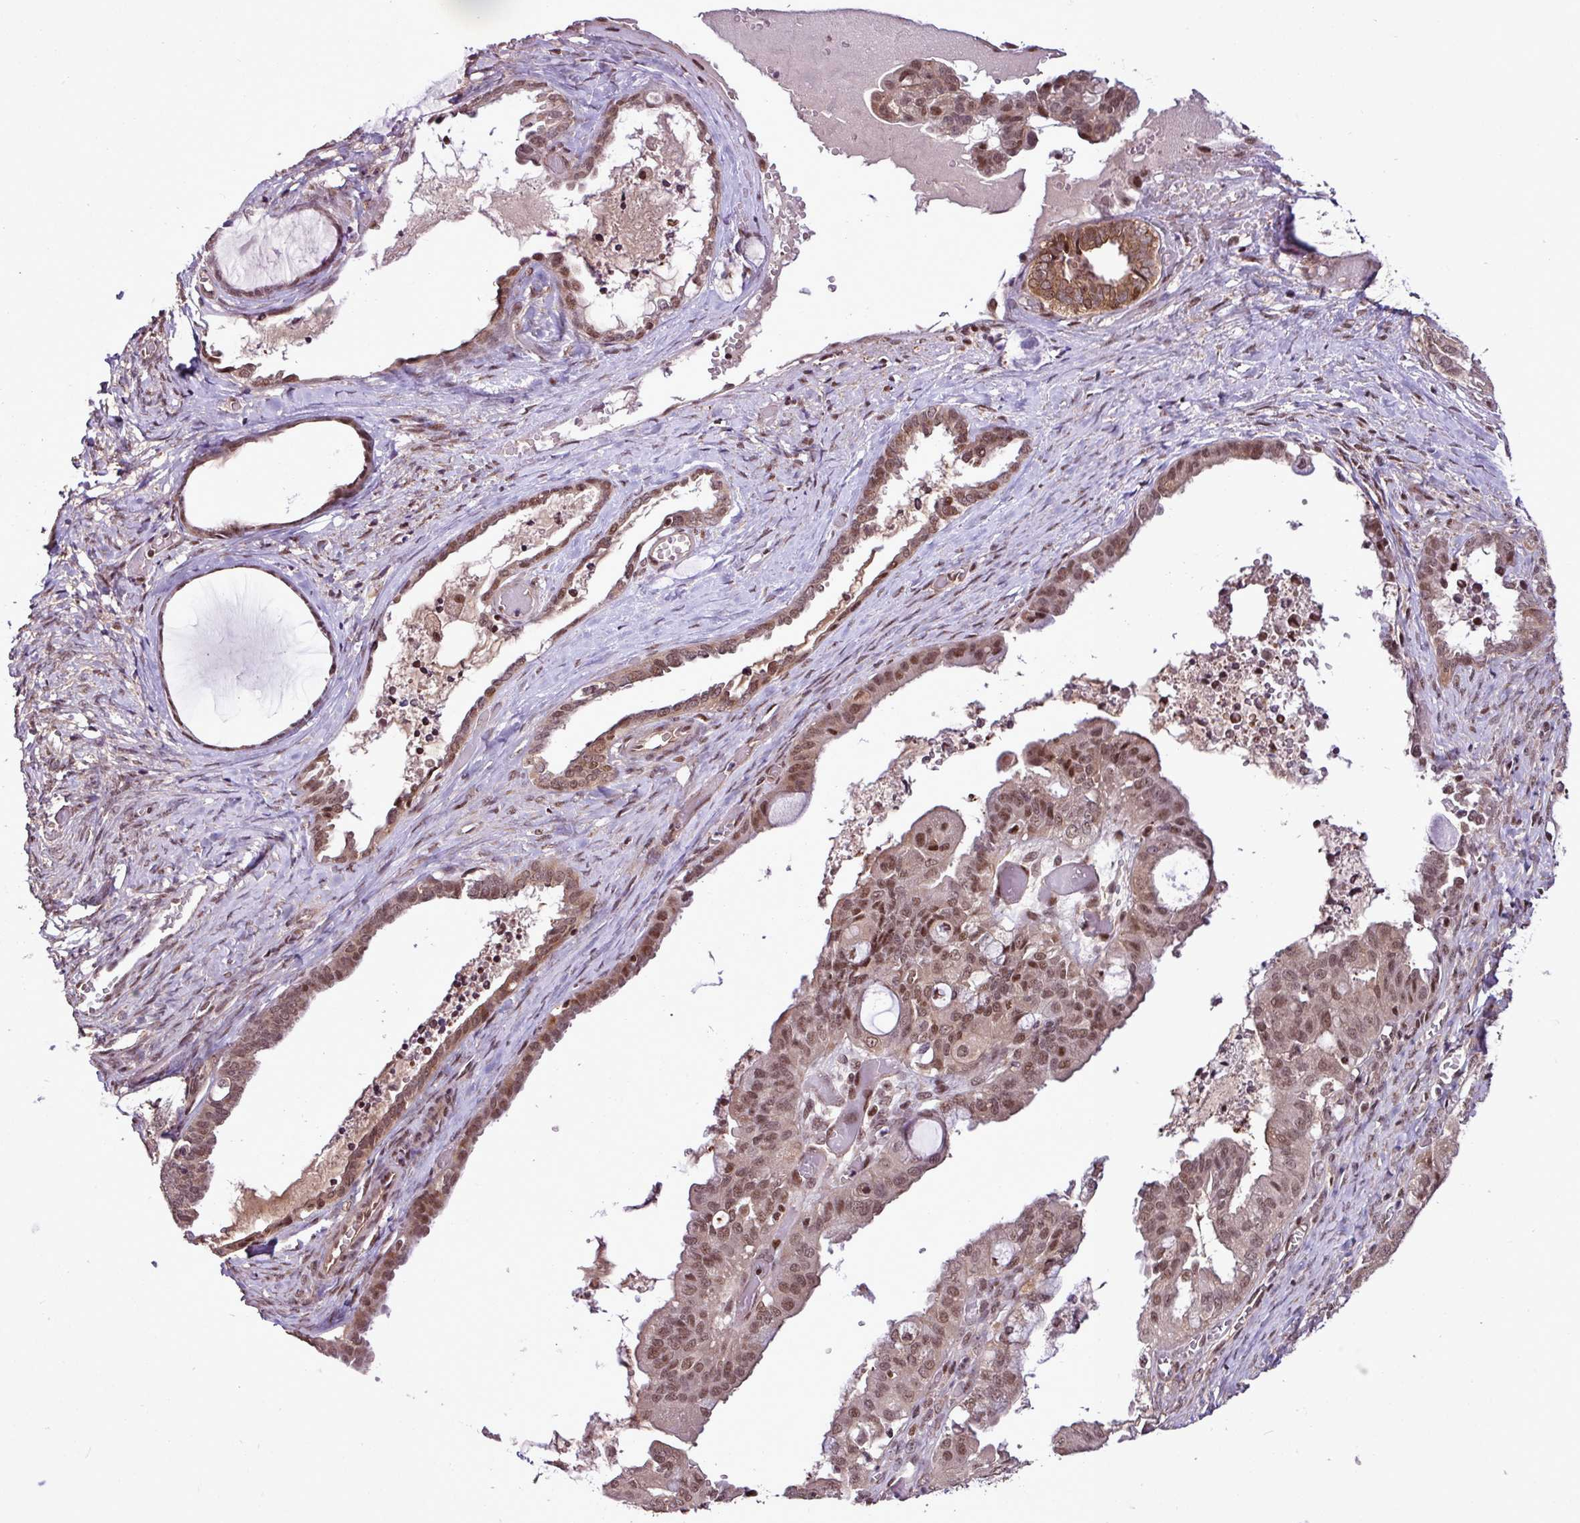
{"staining": {"intensity": "moderate", "quantity": ">75%", "location": "cytoplasmic/membranous,nuclear"}, "tissue": "ovarian cancer", "cell_type": "Tumor cells", "image_type": "cancer", "snomed": [{"axis": "morphology", "description": "Carcinoma, NOS"}, {"axis": "morphology", "description": "Carcinoma, endometroid"}, {"axis": "topography", "description": "Ovary"}], "caption": "Ovarian cancer was stained to show a protein in brown. There is medium levels of moderate cytoplasmic/membranous and nuclear expression in approximately >75% of tumor cells.", "gene": "ITPKC", "patient": {"sex": "female", "age": 50}}